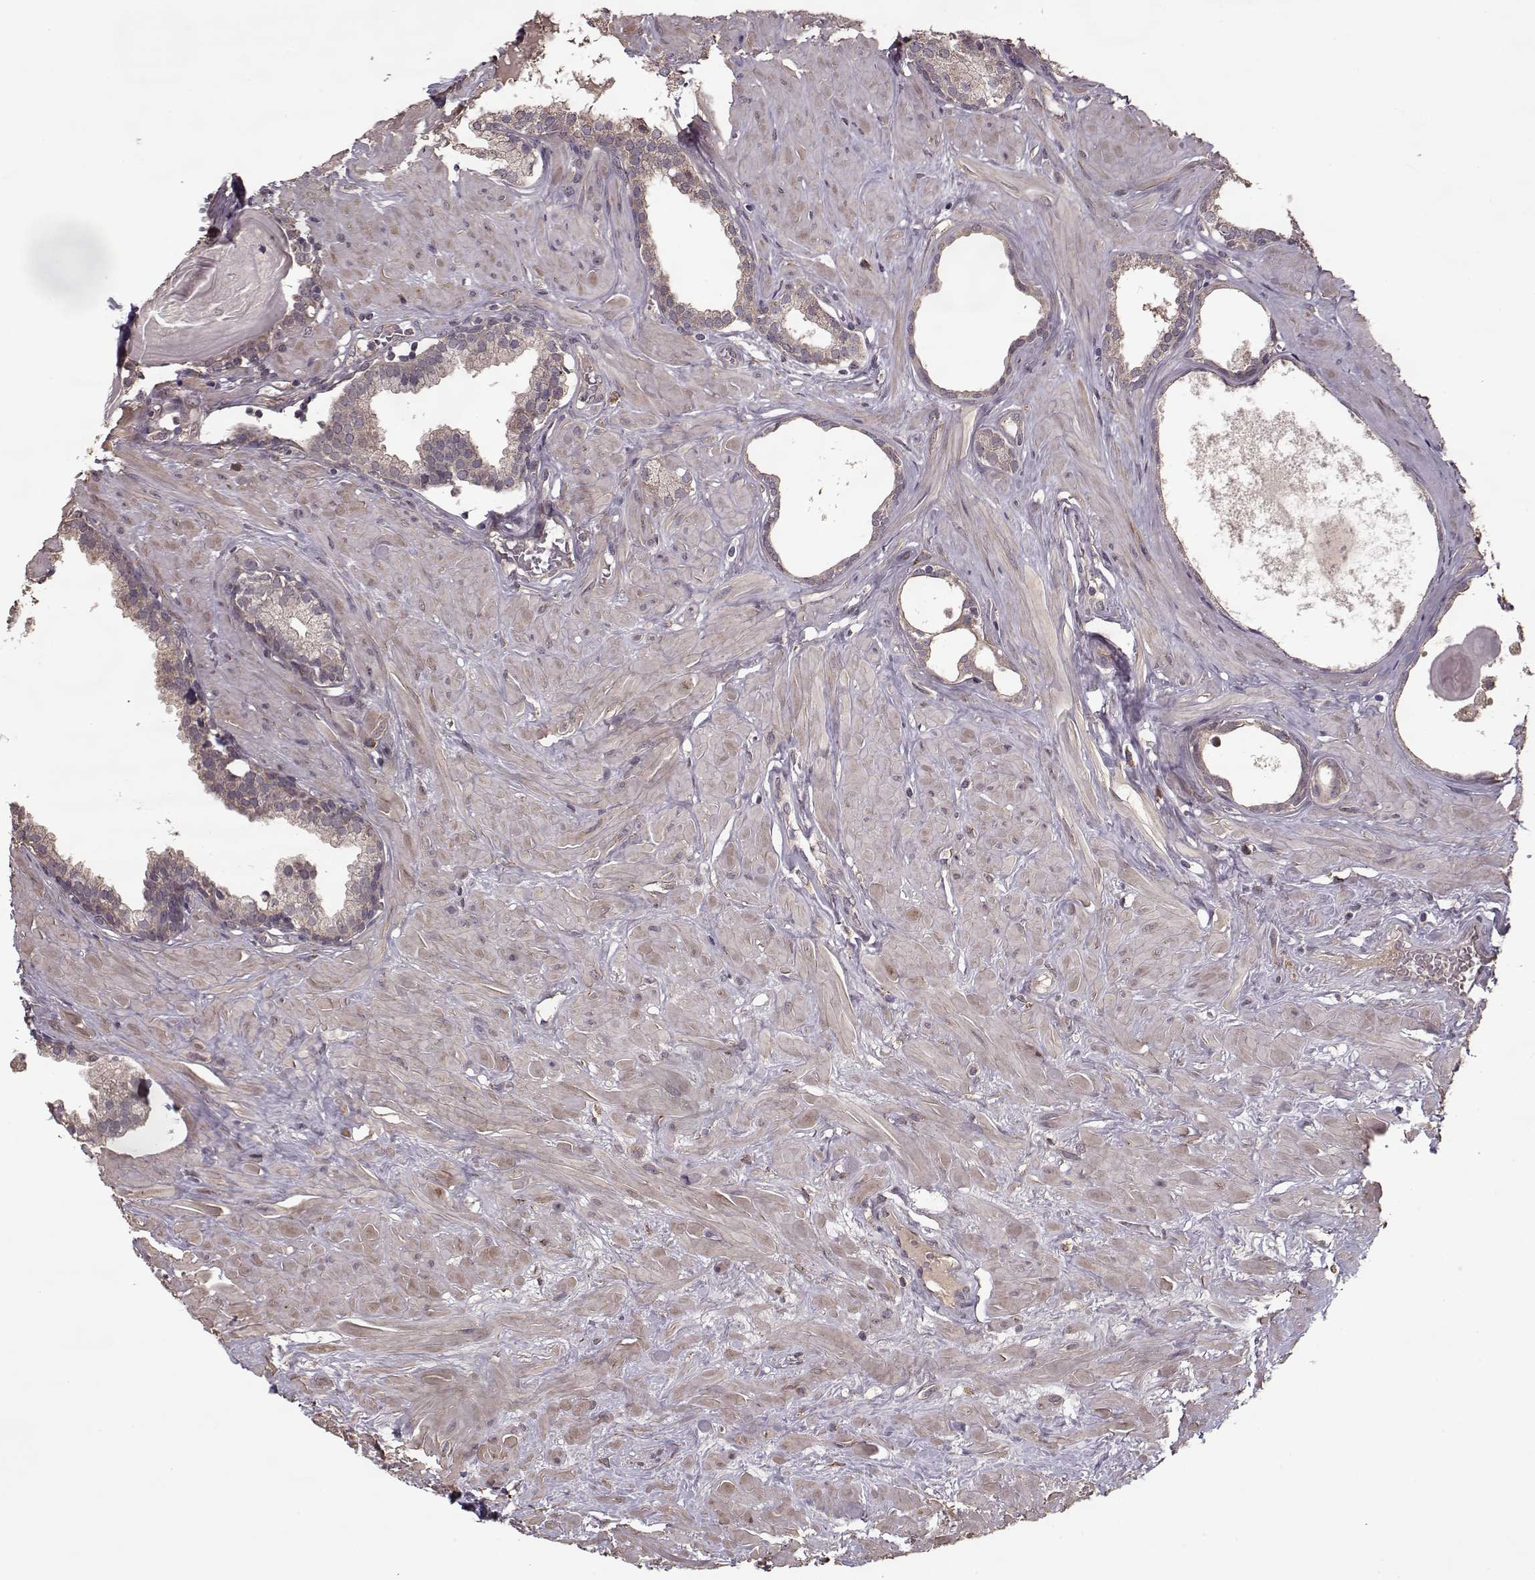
{"staining": {"intensity": "weak", "quantity": "25%-75%", "location": "cytoplasmic/membranous"}, "tissue": "prostate", "cell_type": "Glandular cells", "image_type": "normal", "snomed": [{"axis": "morphology", "description": "Normal tissue, NOS"}, {"axis": "topography", "description": "Prostate"}], "caption": "Immunohistochemical staining of benign prostate displays 25%-75% levels of weak cytoplasmic/membranous protein staining in about 25%-75% of glandular cells. Using DAB (brown) and hematoxylin (blue) stains, captured at high magnification using brightfield microscopy.", "gene": "IMMP1L", "patient": {"sex": "male", "age": 48}}